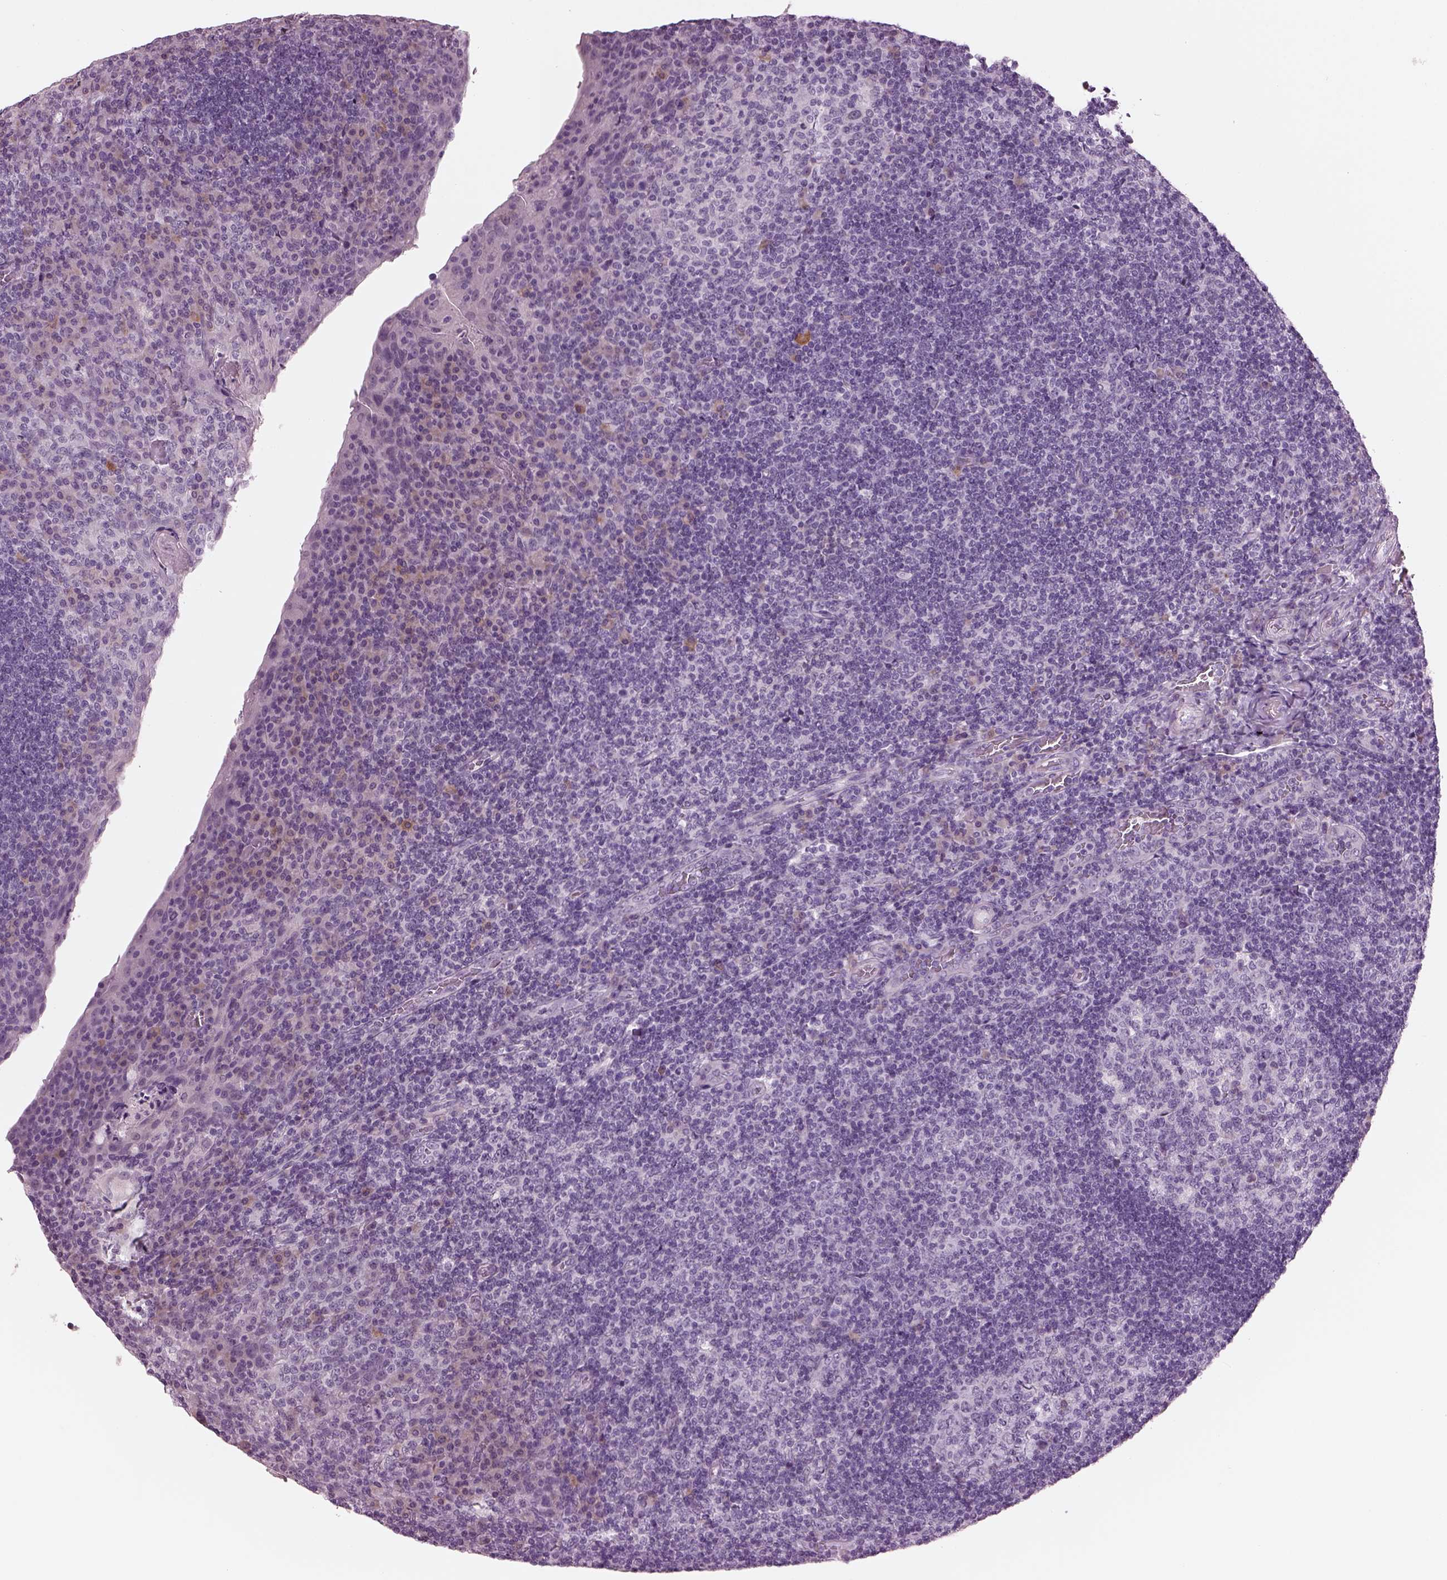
{"staining": {"intensity": "negative", "quantity": "none", "location": "none"}, "tissue": "tonsil", "cell_type": "Germinal center cells", "image_type": "normal", "snomed": [{"axis": "morphology", "description": "Normal tissue, NOS"}, {"axis": "topography", "description": "Tonsil"}], "caption": "Histopathology image shows no significant protein staining in germinal center cells of benign tonsil. The staining was performed using DAB (3,3'-diaminobenzidine) to visualize the protein expression in brown, while the nuclei were stained in blue with hematoxylin (Magnification: 20x).", "gene": "CYLC1", "patient": {"sex": "male", "age": 17}}